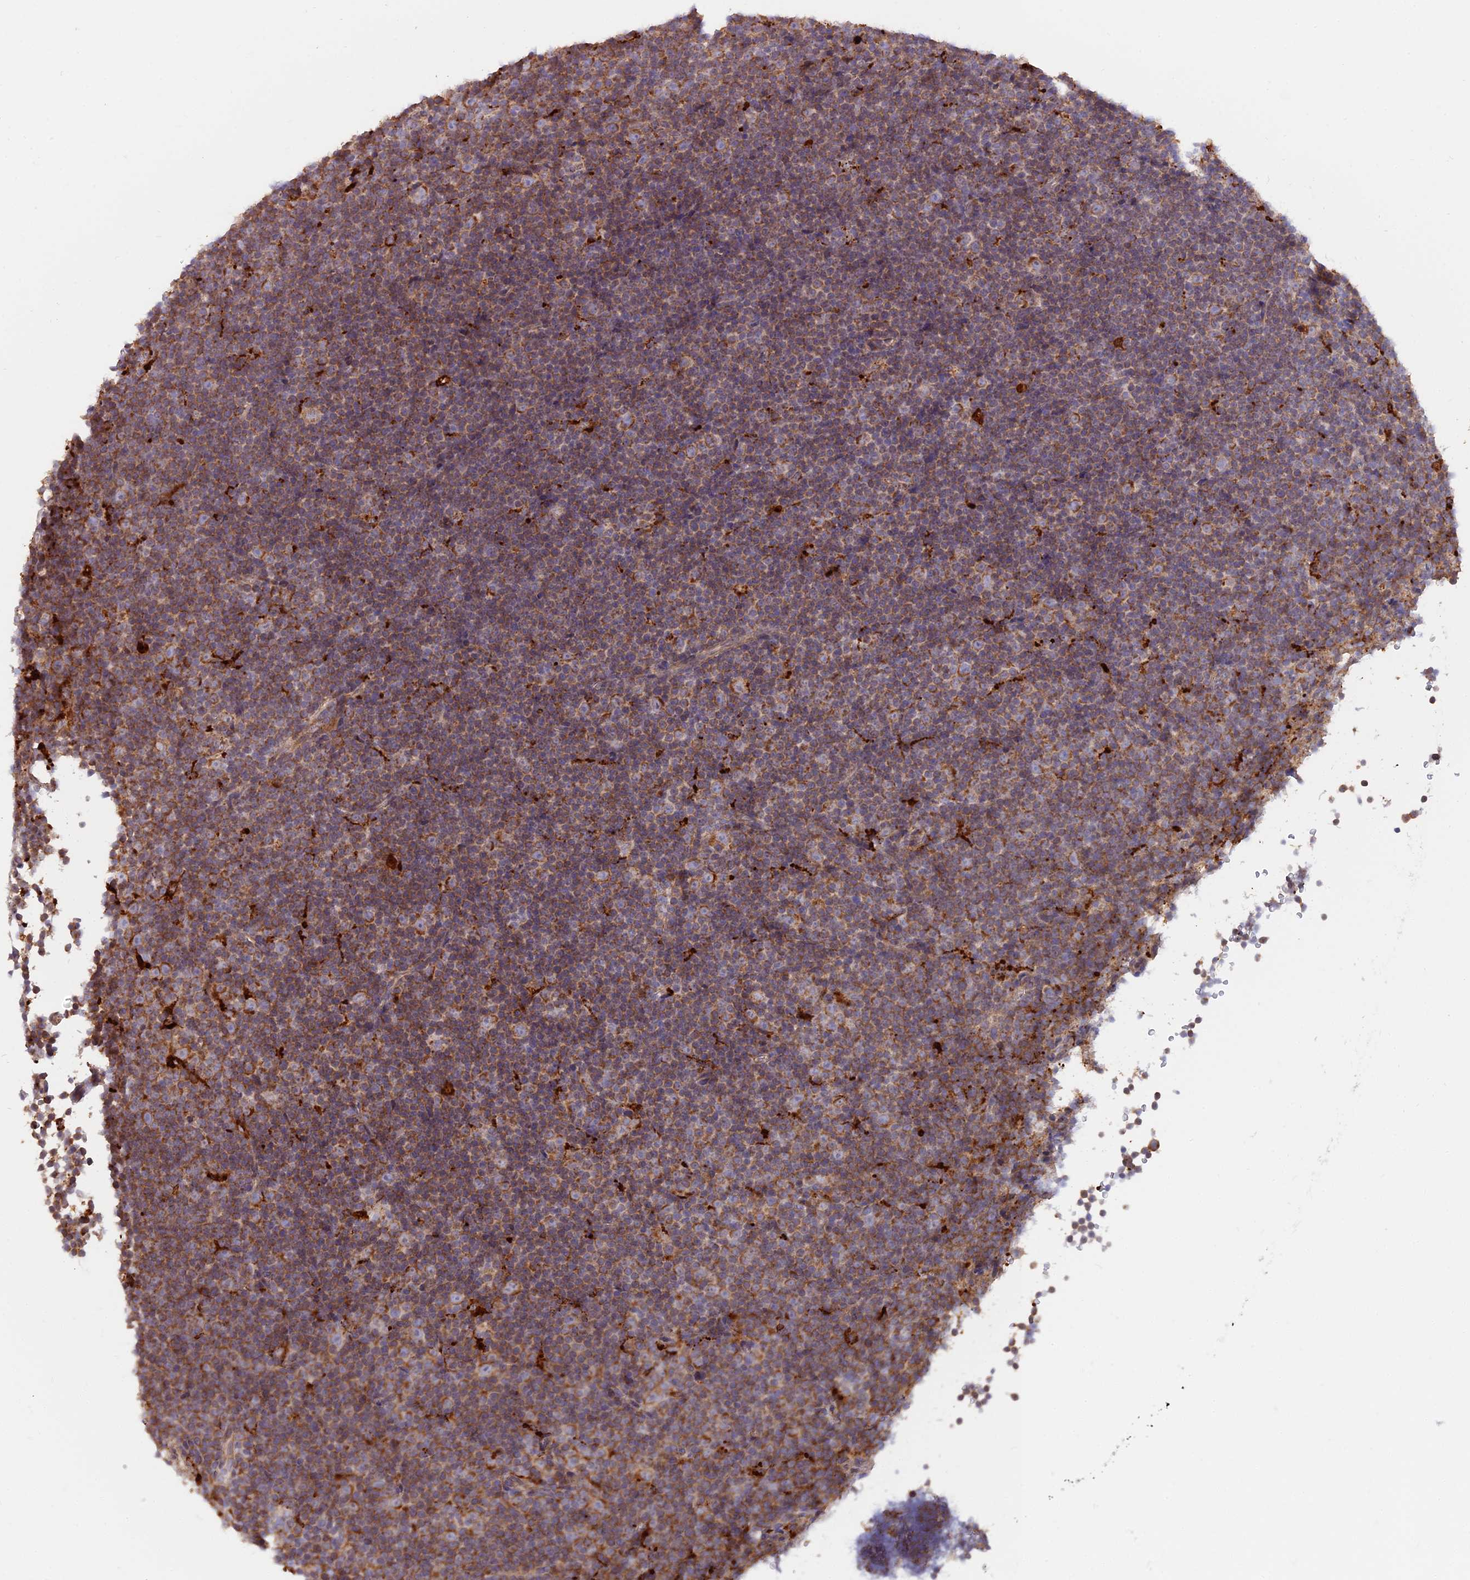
{"staining": {"intensity": "moderate", "quantity": ">75%", "location": "cytoplasmic/membranous"}, "tissue": "lymphoma", "cell_type": "Tumor cells", "image_type": "cancer", "snomed": [{"axis": "morphology", "description": "Malignant lymphoma, non-Hodgkin's type, Low grade"}, {"axis": "topography", "description": "Lymph node"}], "caption": "DAB (3,3'-diaminobenzidine) immunohistochemical staining of low-grade malignant lymphoma, non-Hodgkin's type shows moderate cytoplasmic/membranous protein staining in approximately >75% of tumor cells.", "gene": "TBC1D20", "patient": {"sex": "female", "age": 67}}